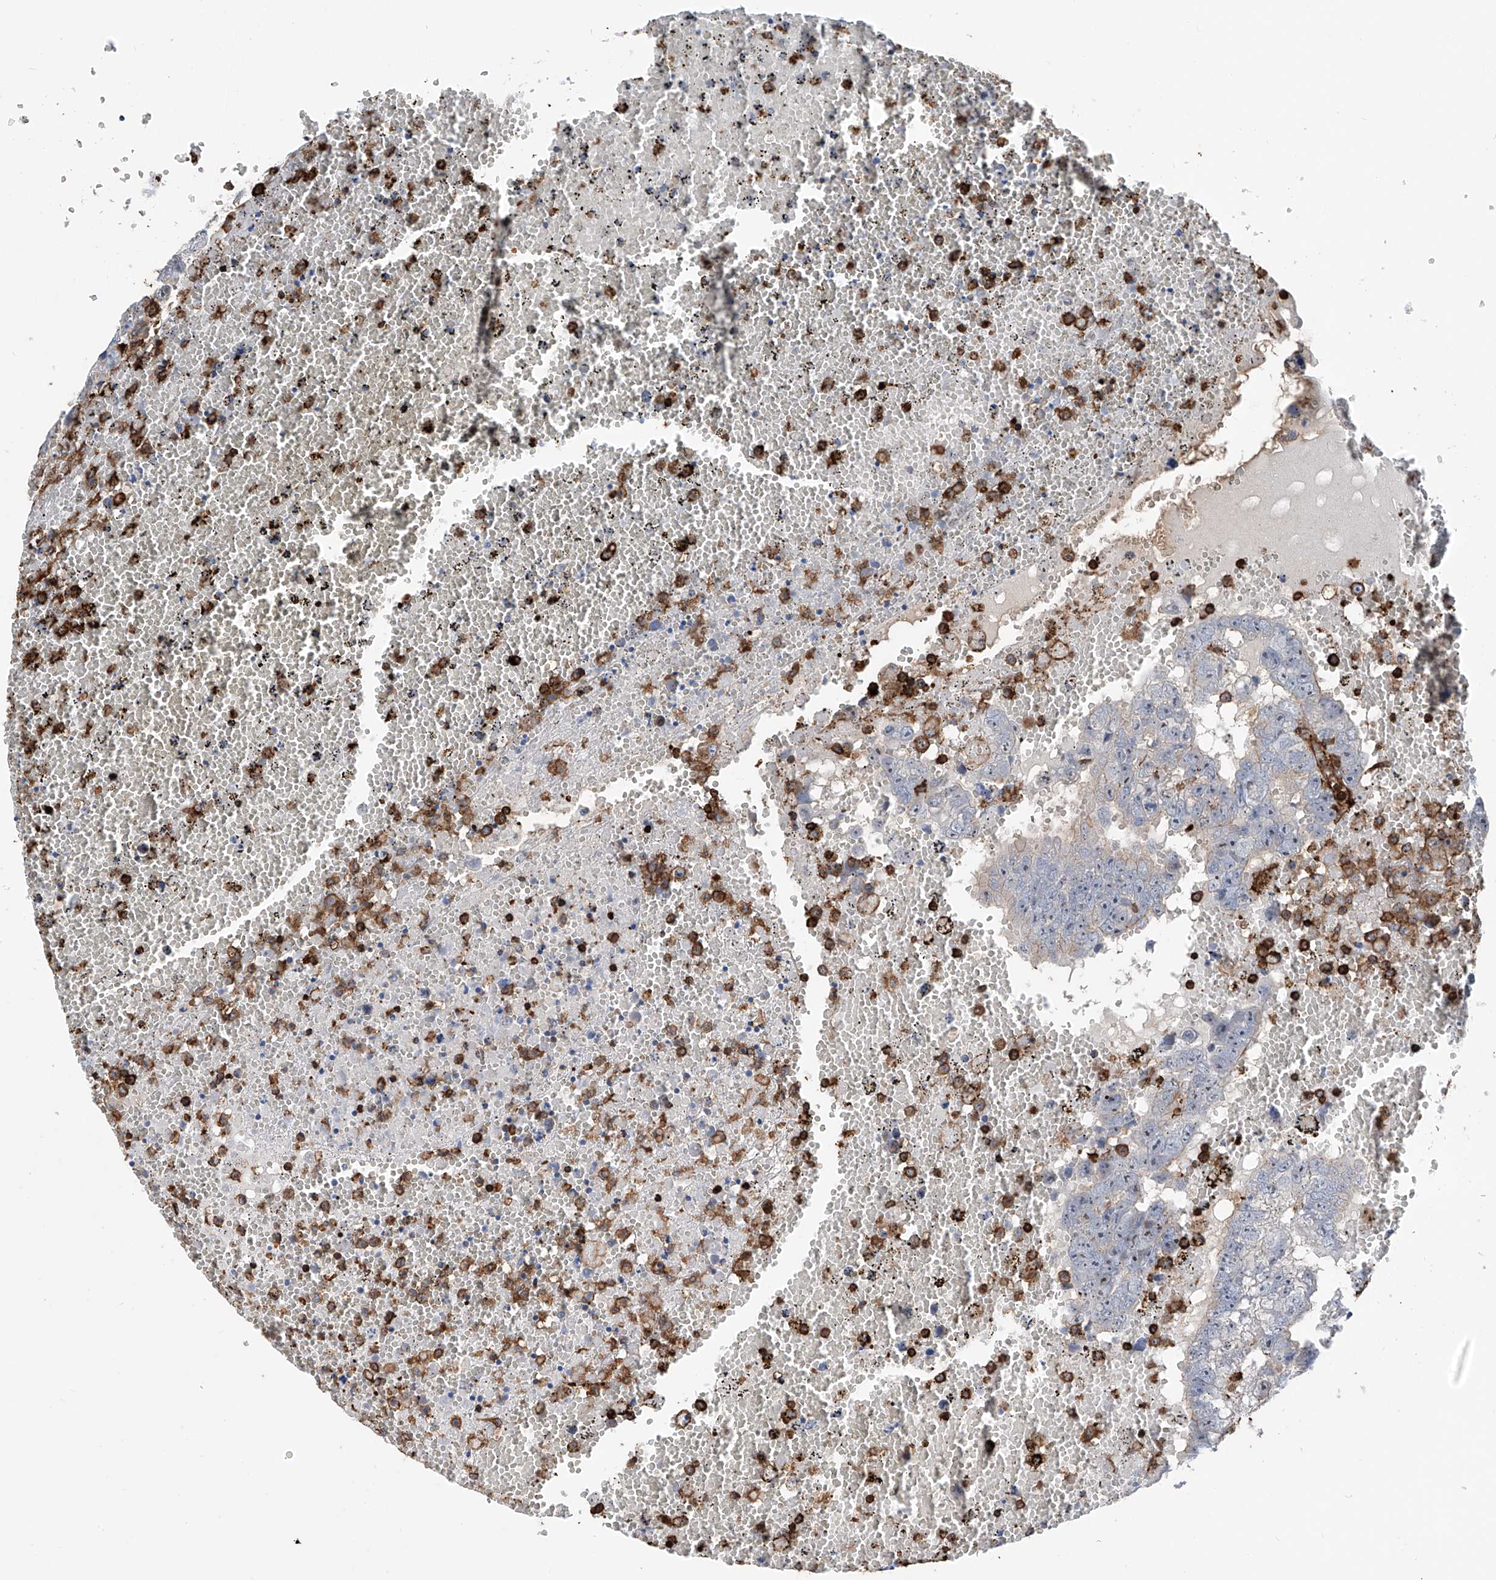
{"staining": {"intensity": "negative", "quantity": "none", "location": "none"}, "tissue": "testis cancer", "cell_type": "Tumor cells", "image_type": "cancer", "snomed": [{"axis": "morphology", "description": "Carcinoma, Embryonal, NOS"}, {"axis": "topography", "description": "Testis"}], "caption": "Immunohistochemical staining of human testis cancer shows no significant expression in tumor cells.", "gene": "ZNF484", "patient": {"sex": "male", "age": 25}}